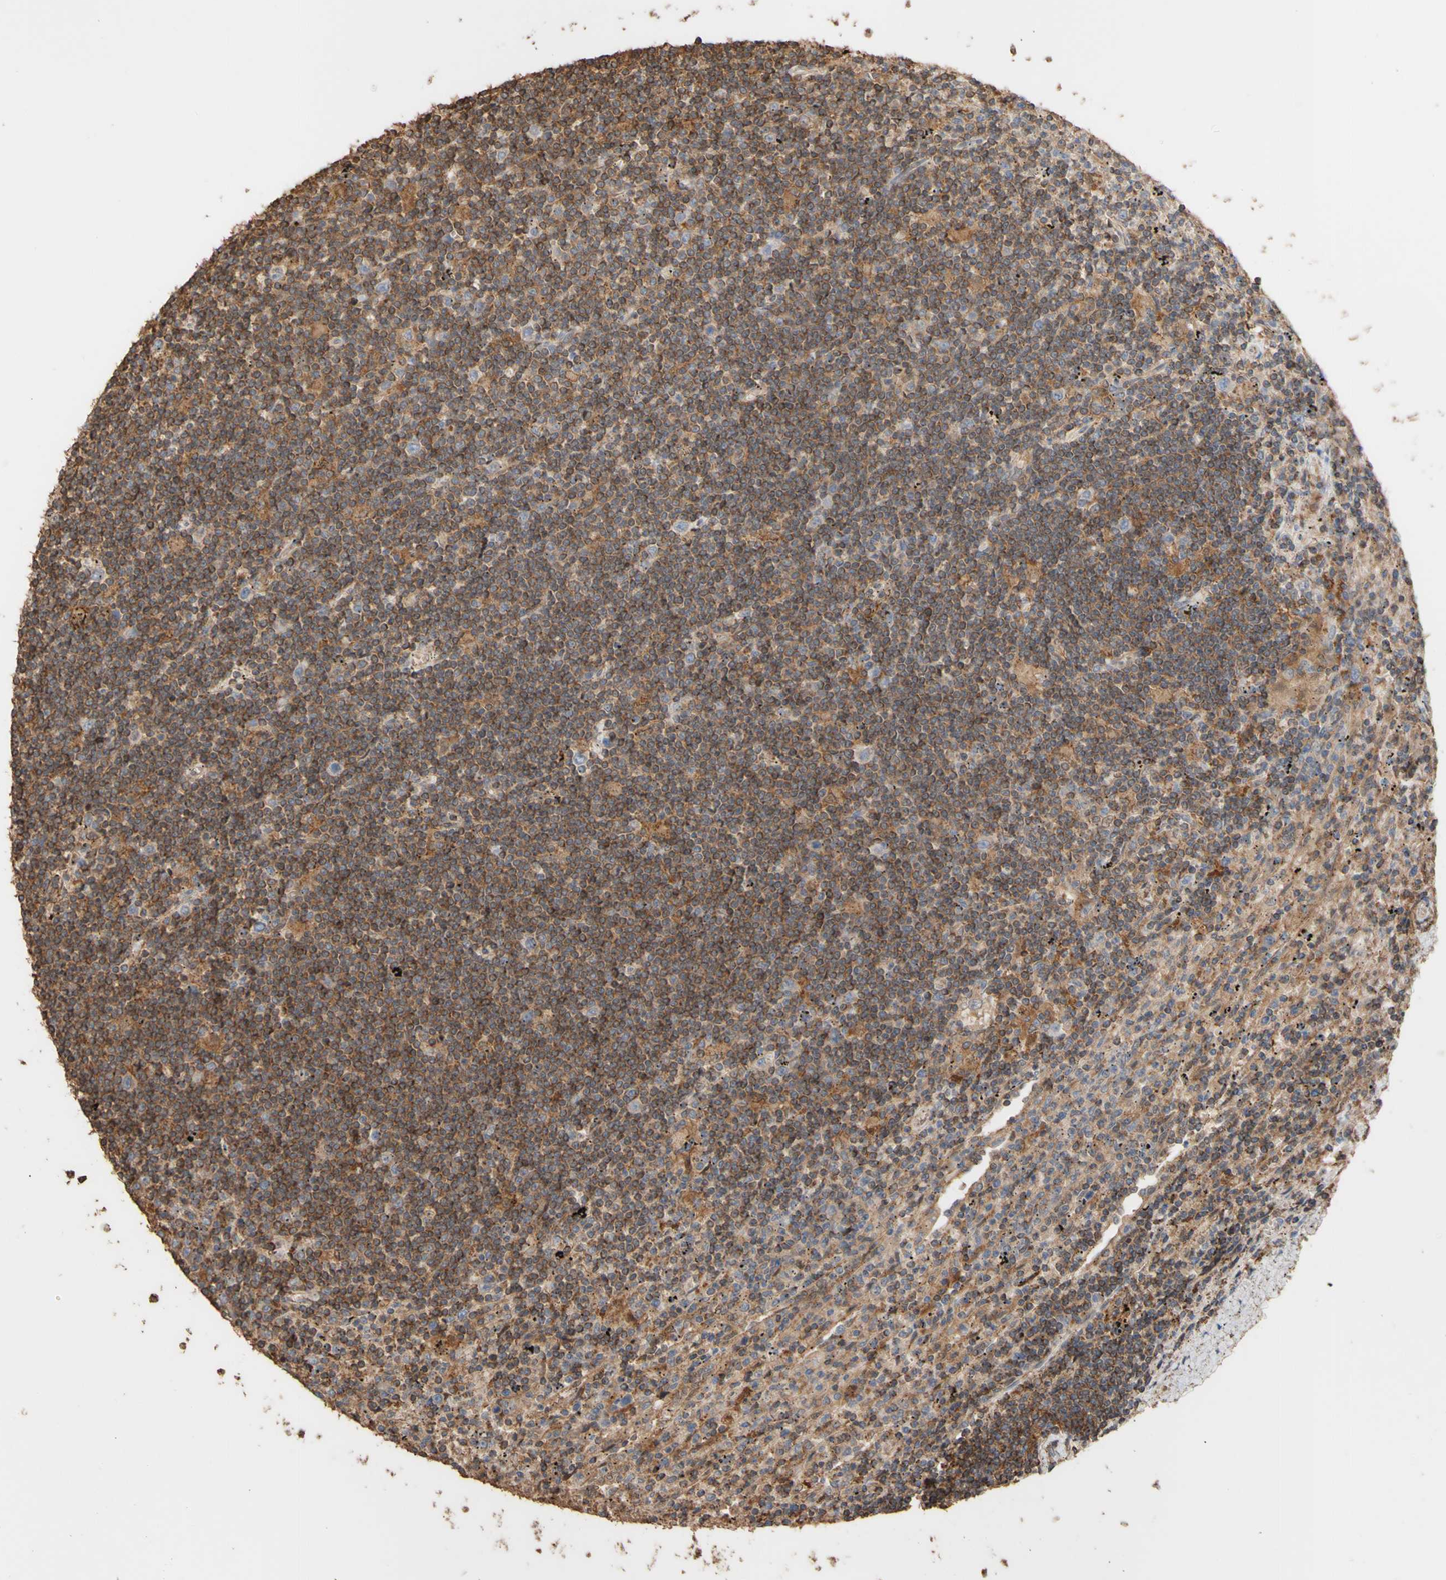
{"staining": {"intensity": "moderate", "quantity": ">75%", "location": "cytoplasmic/membranous"}, "tissue": "lymphoma", "cell_type": "Tumor cells", "image_type": "cancer", "snomed": [{"axis": "morphology", "description": "Malignant lymphoma, non-Hodgkin's type, Low grade"}, {"axis": "topography", "description": "Spleen"}], "caption": "This histopathology image exhibits low-grade malignant lymphoma, non-Hodgkin's type stained with immunohistochemistry to label a protein in brown. The cytoplasmic/membranous of tumor cells show moderate positivity for the protein. Nuclei are counter-stained blue.", "gene": "ALDH9A1", "patient": {"sex": "male", "age": 76}}